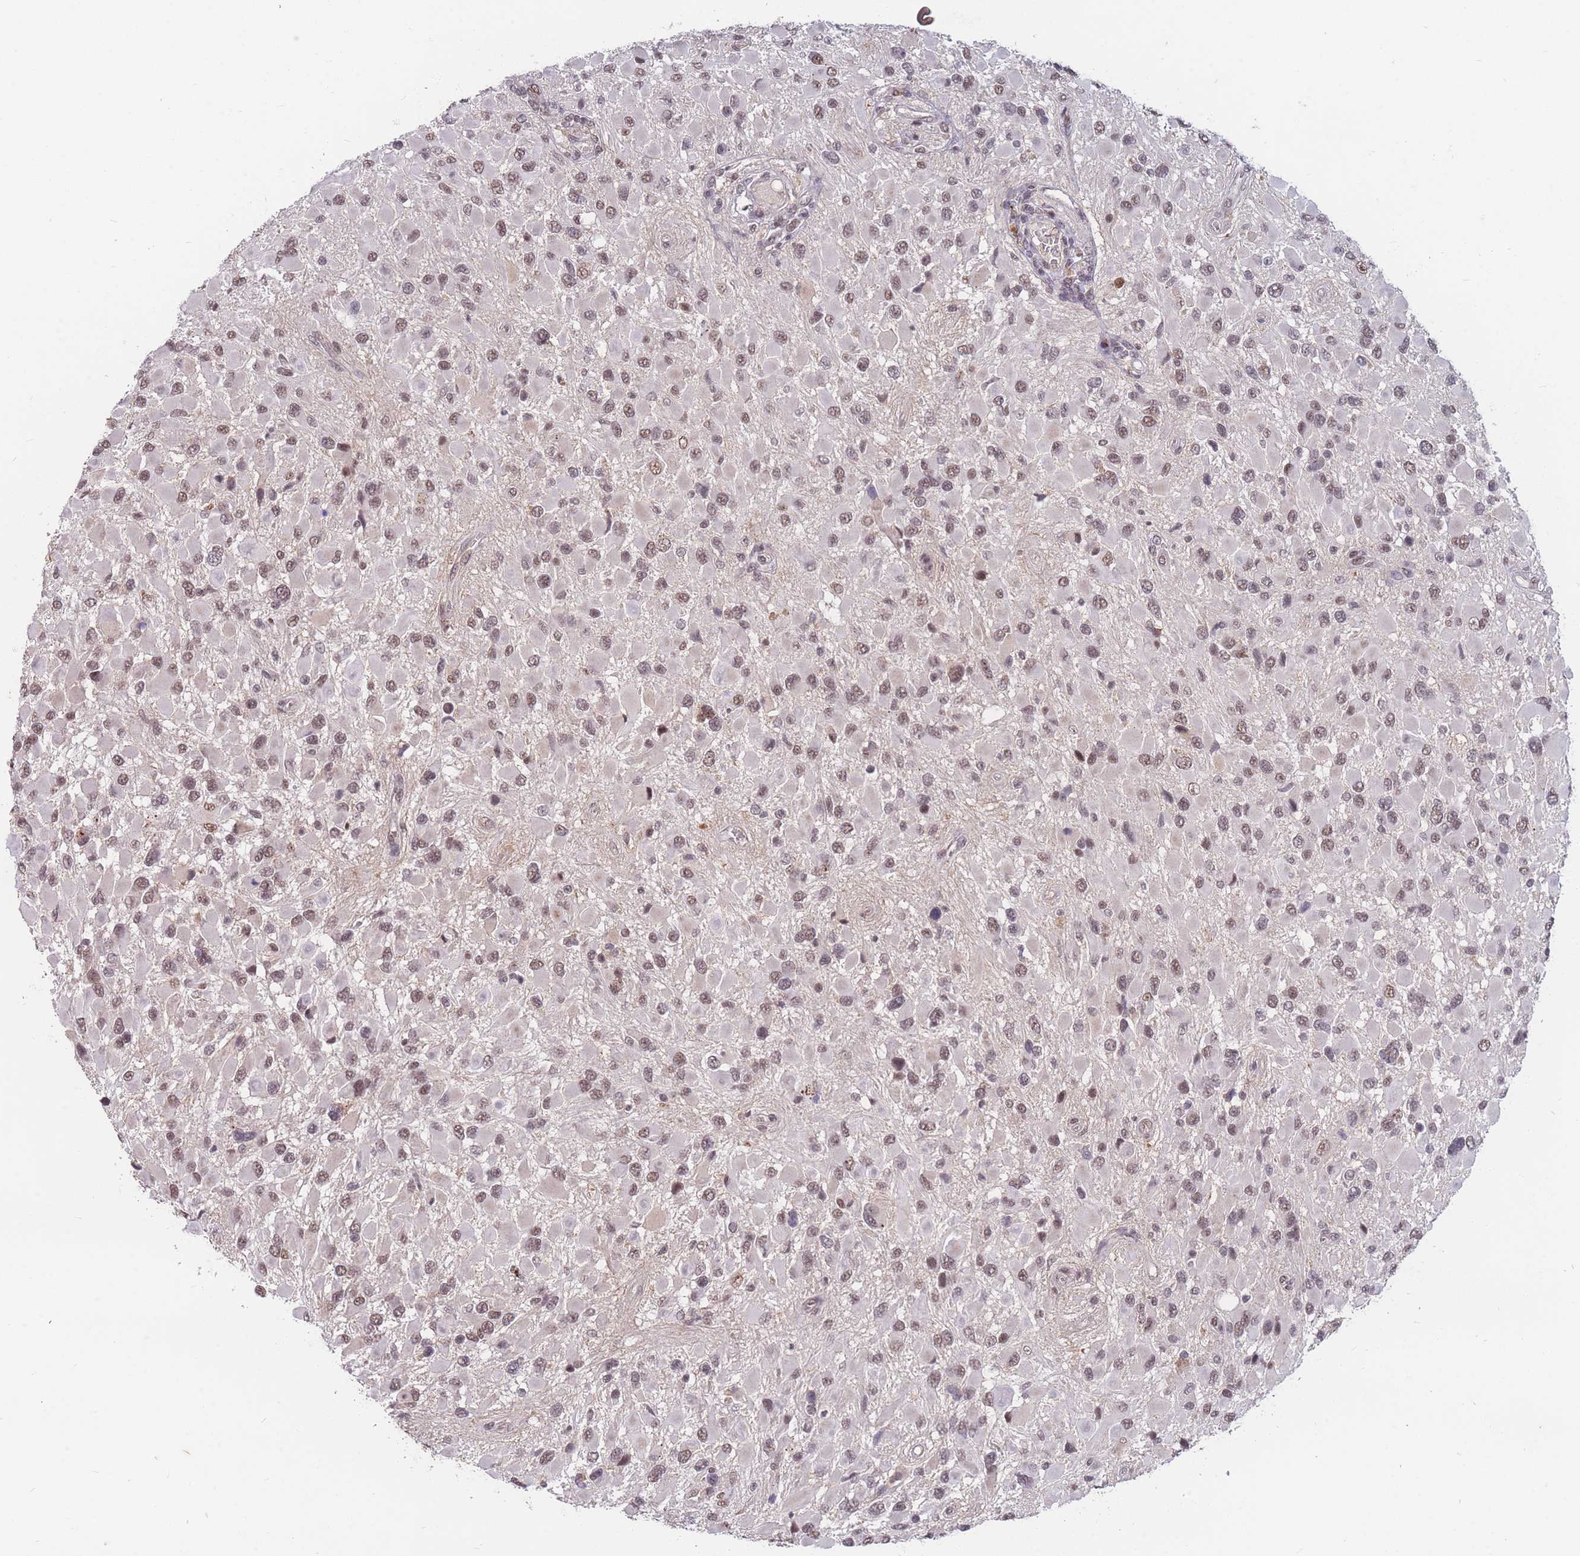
{"staining": {"intensity": "moderate", "quantity": ">75%", "location": "nuclear"}, "tissue": "glioma", "cell_type": "Tumor cells", "image_type": "cancer", "snomed": [{"axis": "morphology", "description": "Glioma, malignant, High grade"}, {"axis": "topography", "description": "Brain"}], "caption": "Malignant glioma (high-grade) tissue shows moderate nuclear staining in approximately >75% of tumor cells", "gene": "SNRPA1", "patient": {"sex": "male", "age": 53}}